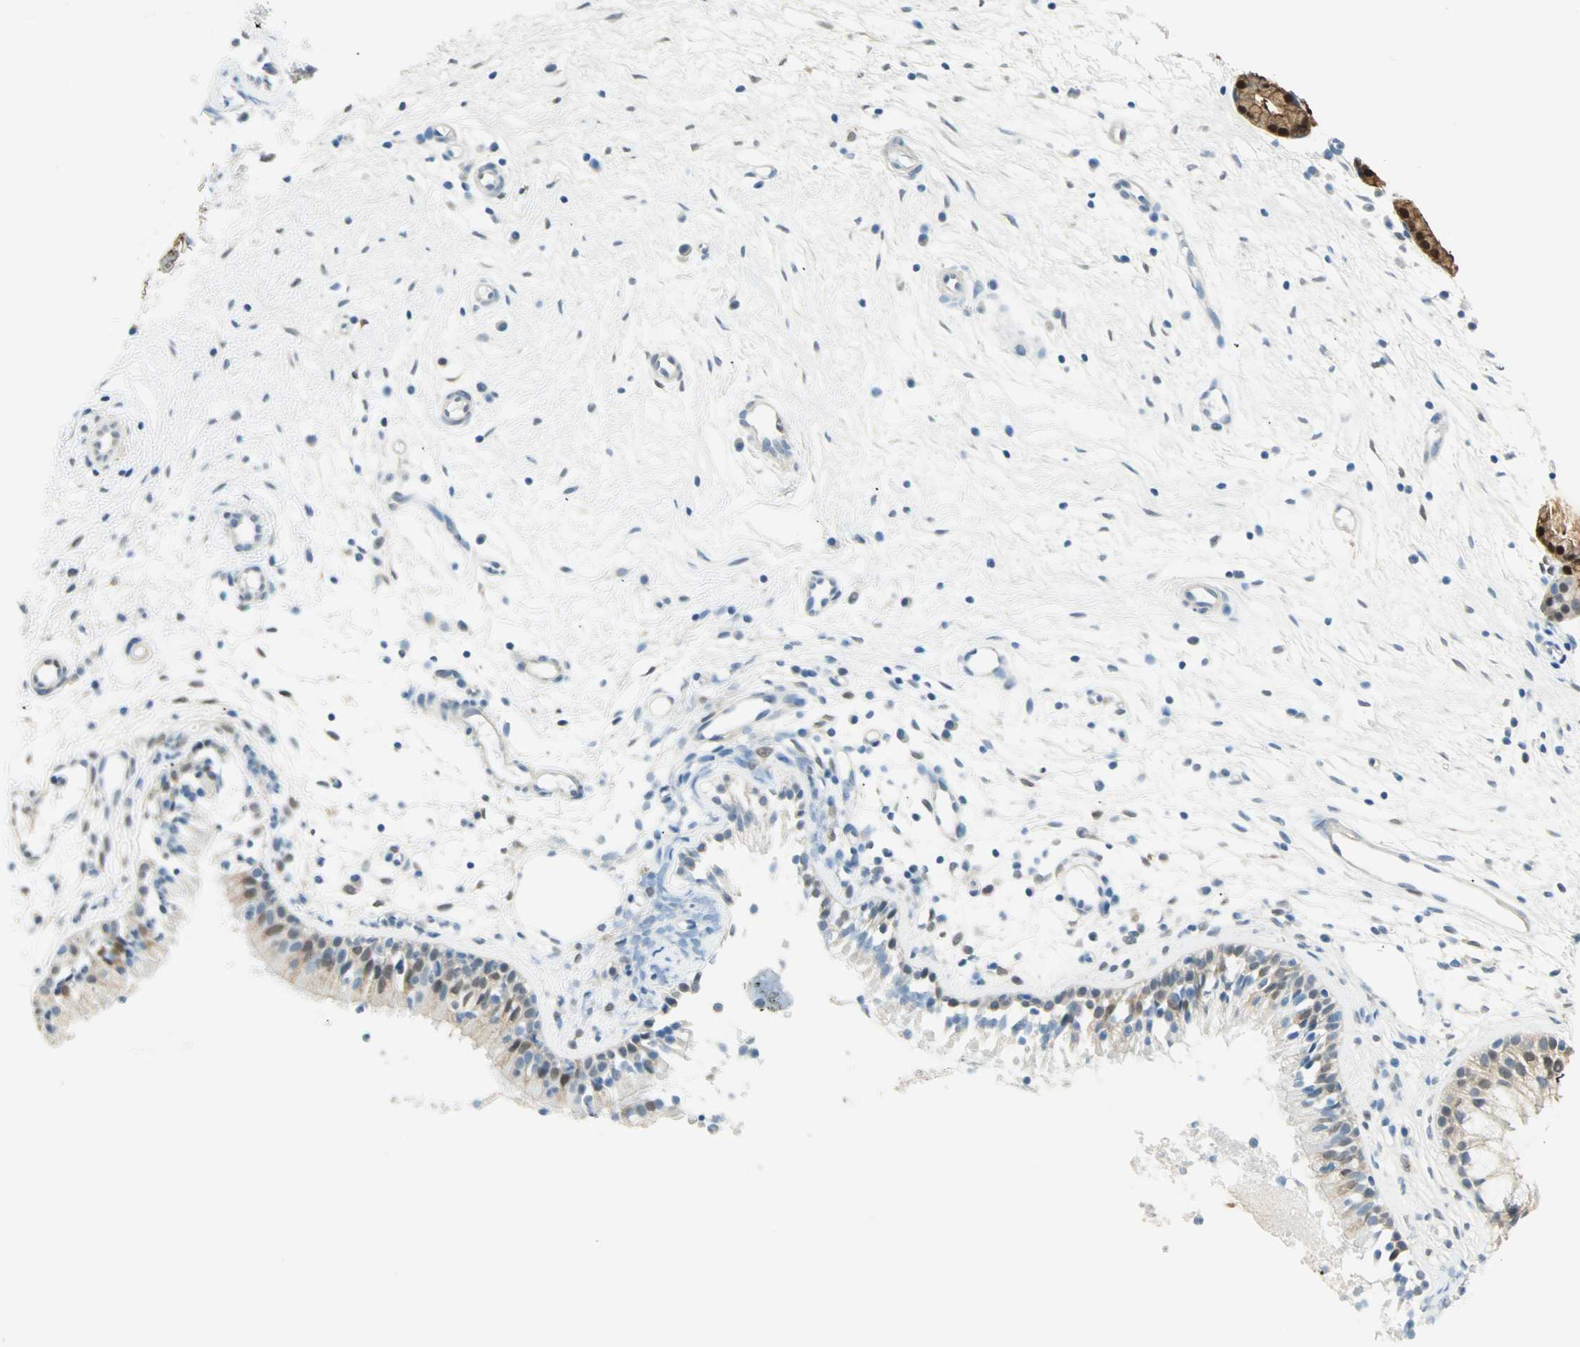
{"staining": {"intensity": "weak", "quantity": "25%-75%", "location": "cytoplasmic/membranous,nuclear"}, "tissue": "nasopharynx", "cell_type": "Respiratory epithelial cells", "image_type": "normal", "snomed": [{"axis": "morphology", "description": "Normal tissue, NOS"}, {"axis": "topography", "description": "Nasopharynx"}], "caption": "The image exhibits a brown stain indicating the presence of a protein in the cytoplasmic/membranous,nuclear of respiratory epithelial cells in nasopharynx.", "gene": "S100A1", "patient": {"sex": "male", "age": 21}}